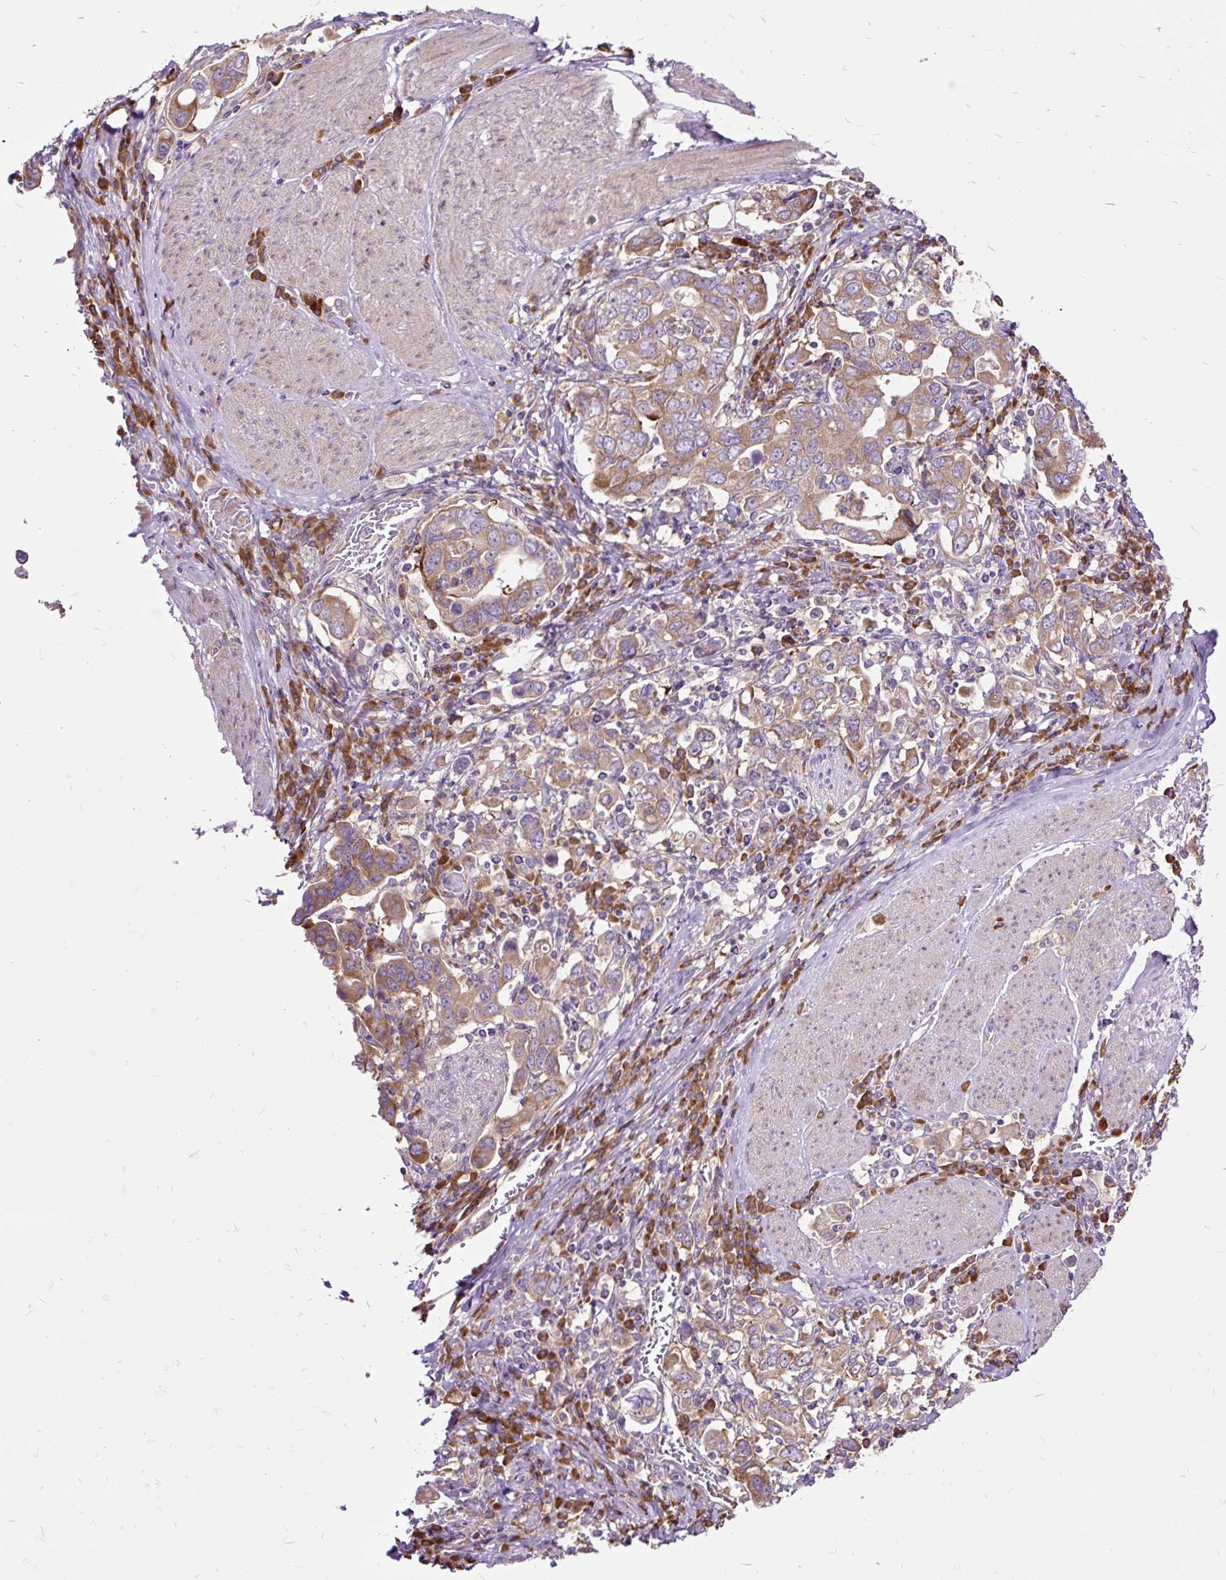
{"staining": {"intensity": "moderate", "quantity": ">75%", "location": "cytoplasmic/membranous"}, "tissue": "stomach cancer", "cell_type": "Tumor cells", "image_type": "cancer", "snomed": [{"axis": "morphology", "description": "Adenocarcinoma, NOS"}, {"axis": "topography", "description": "Stomach, upper"}, {"axis": "topography", "description": "Stomach"}], "caption": "Stomach cancer (adenocarcinoma) was stained to show a protein in brown. There is medium levels of moderate cytoplasmic/membranous expression in about >75% of tumor cells.", "gene": "RPS5", "patient": {"sex": "male", "age": 62}}